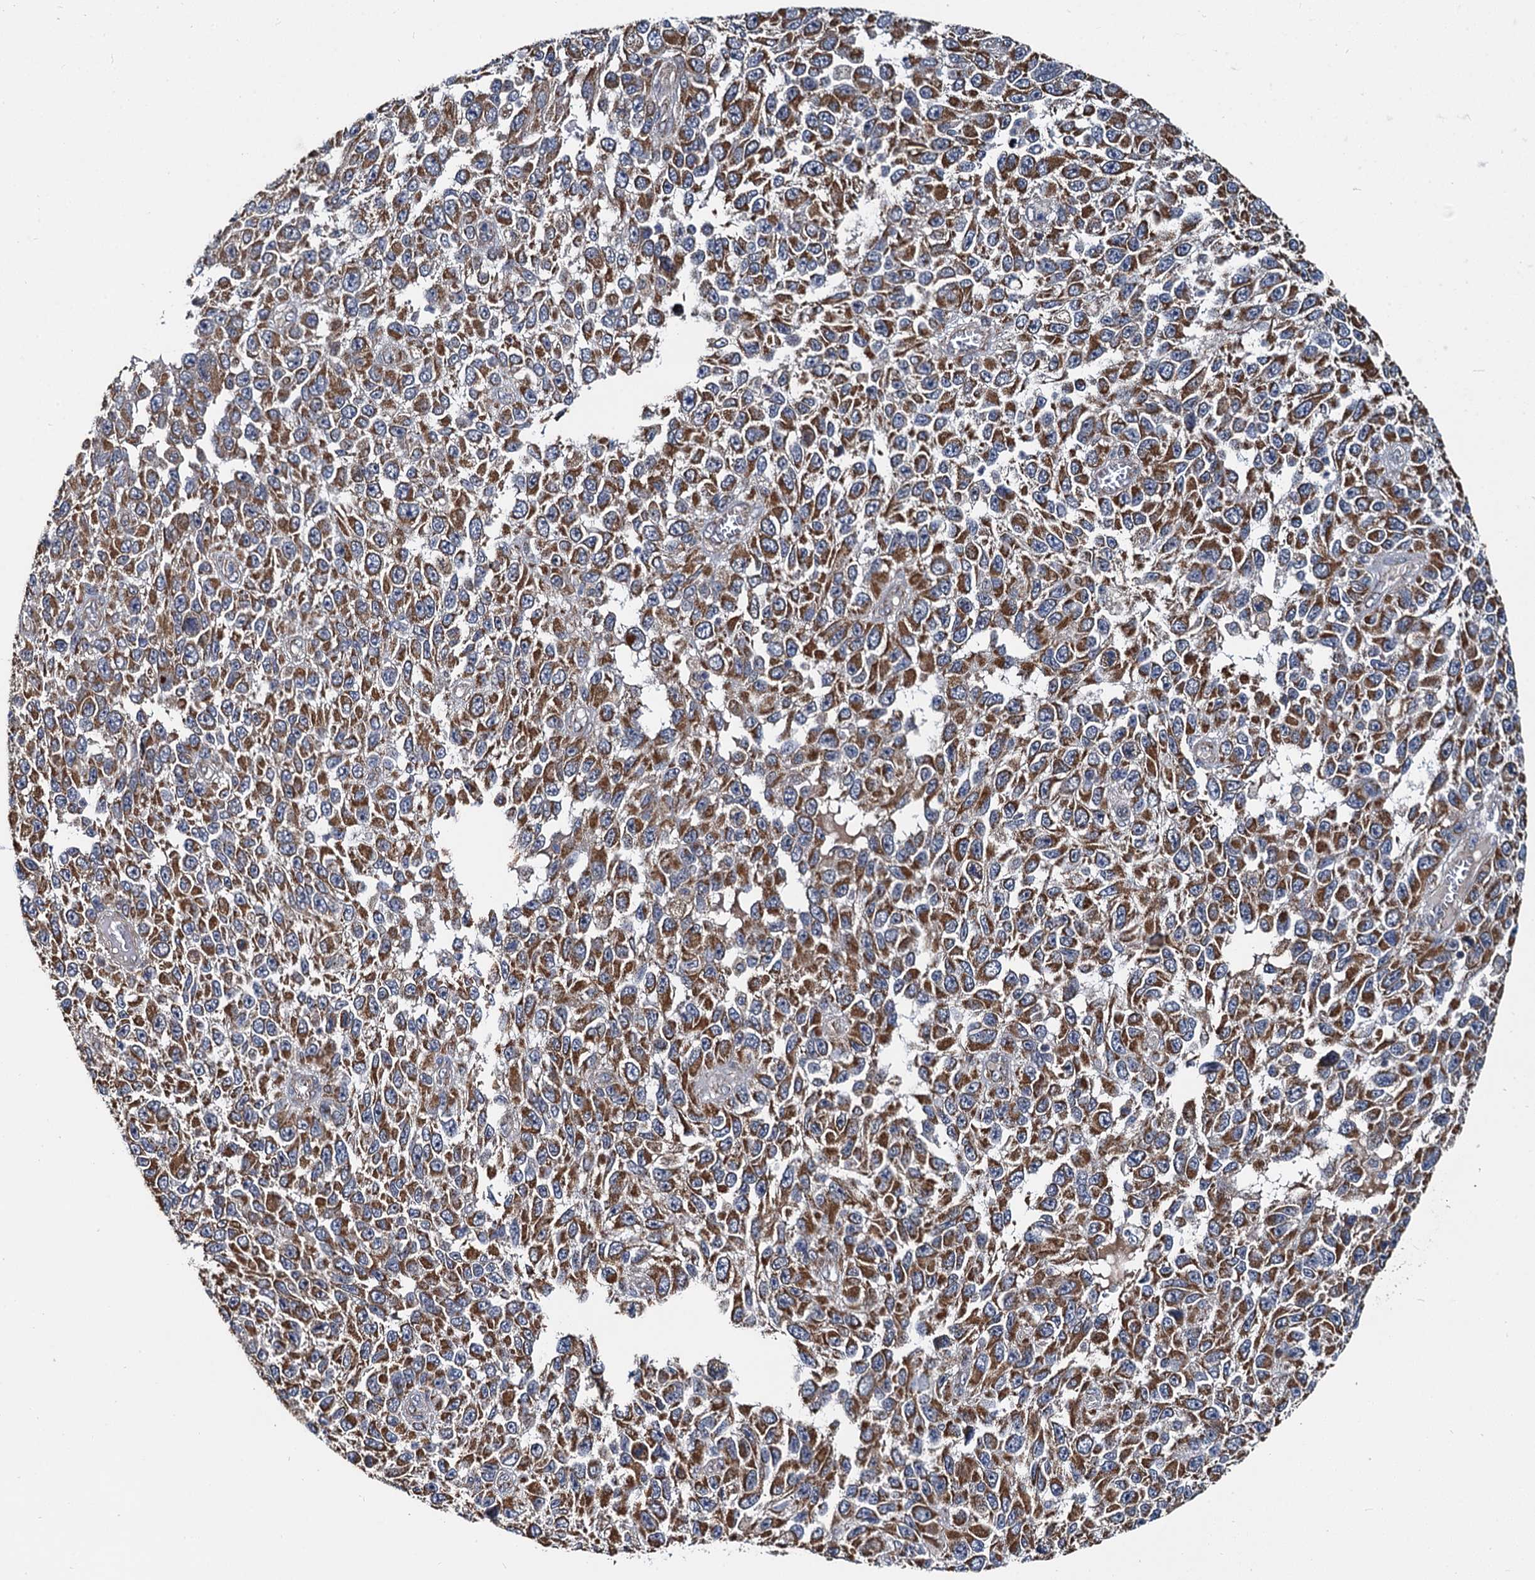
{"staining": {"intensity": "strong", "quantity": ">75%", "location": "cytoplasmic/membranous"}, "tissue": "melanoma", "cell_type": "Tumor cells", "image_type": "cancer", "snomed": [{"axis": "morphology", "description": "Normal tissue, NOS"}, {"axis": "morphology", "description": "Malignant melanoma, NOS"}, {"axis": "topography", "description": "Skin"}], "caption": "The immunohistochemical stain shows strong cytoplasmic/membranous staining in tumor cells of melanoma tissue.", "gene": "SPRYD3", "patient": {"sex": "female", "age": 96}}